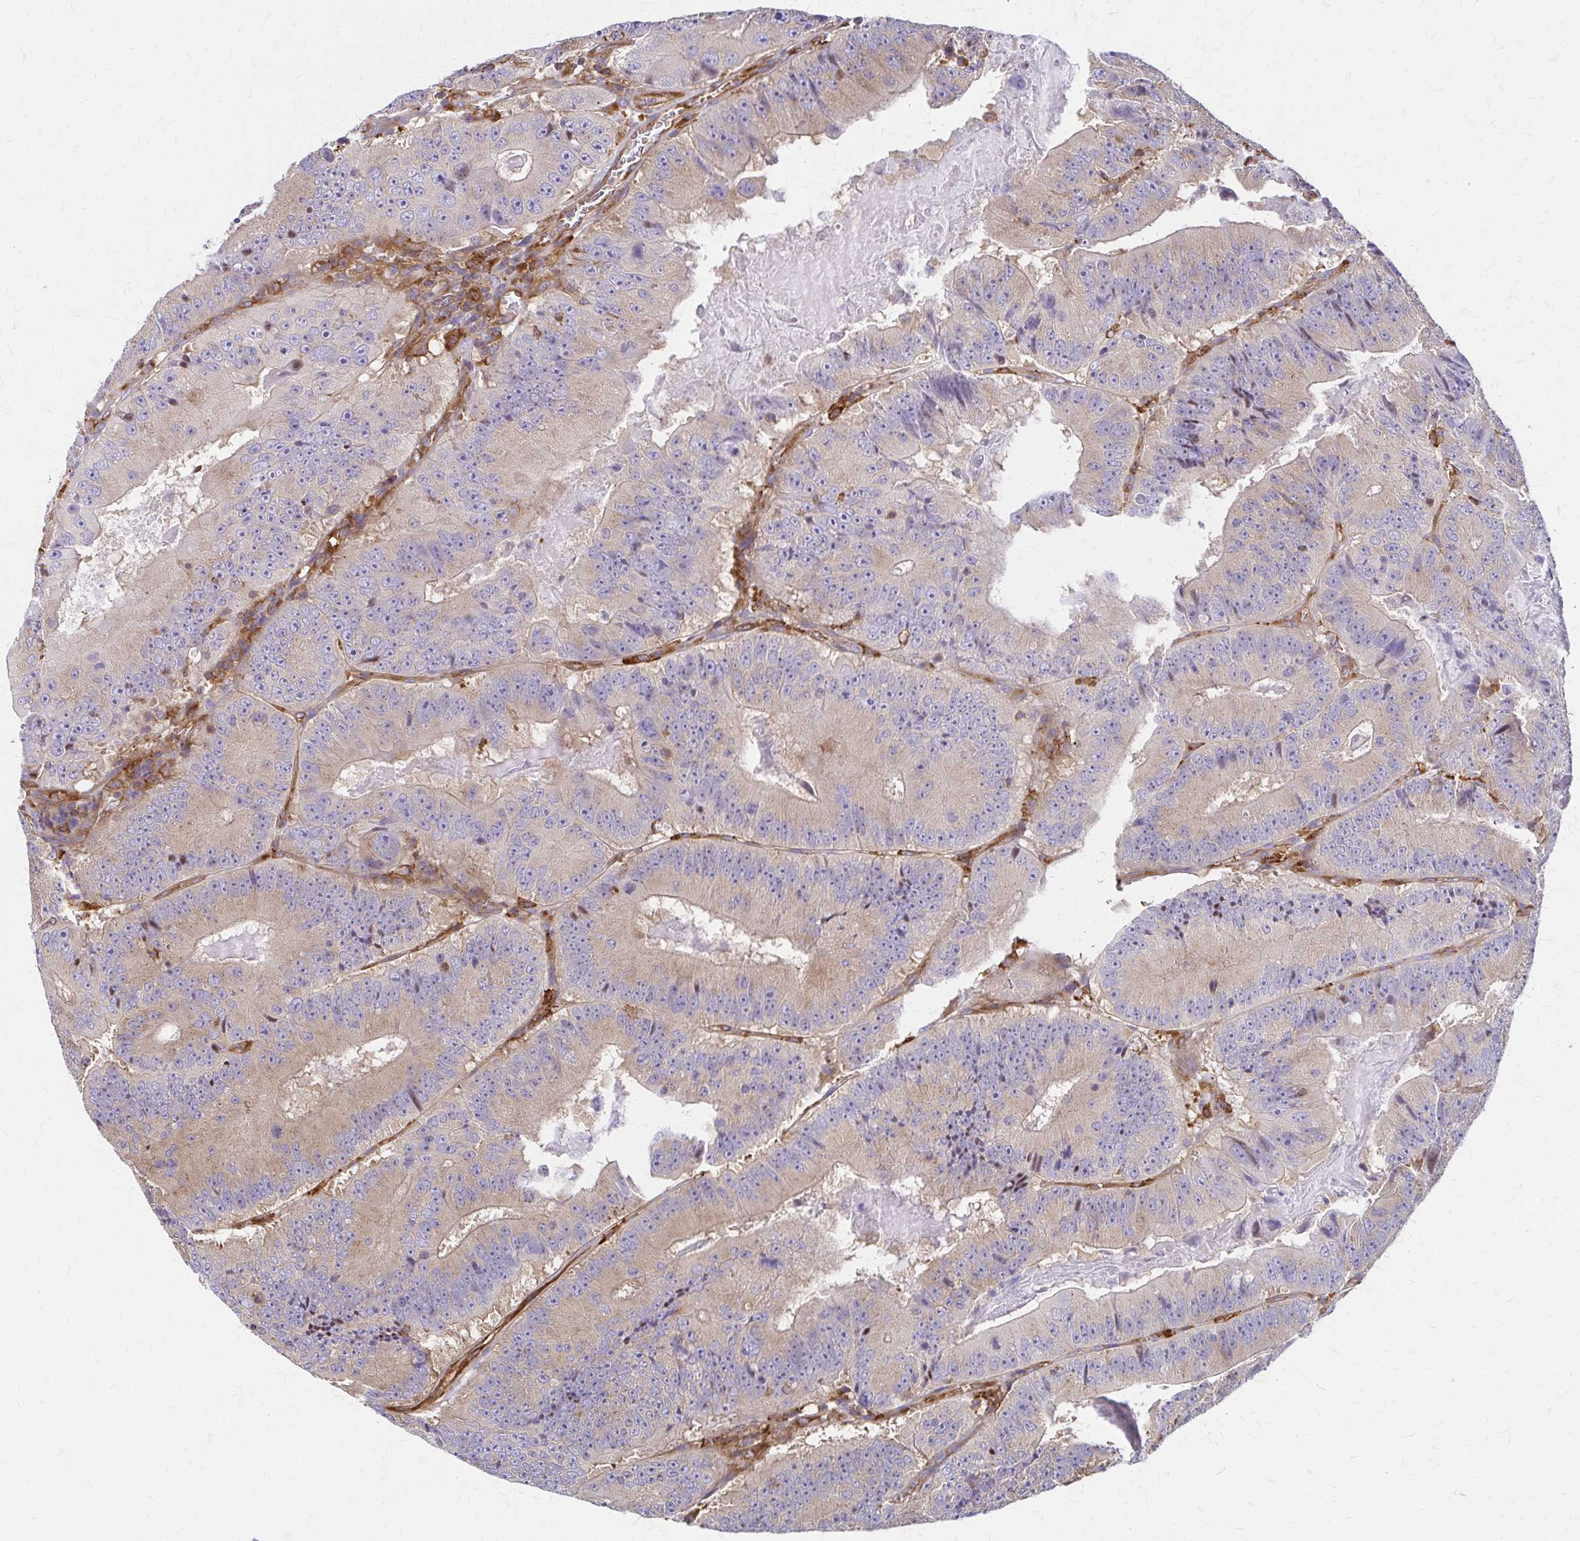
{"staining": {"intensity": "moderate", "quantity": "25%-75%", "location": "cytoplasmic/membranous"}, "tissue": "colorectal cancer", "cell_type": "Tumor cells", "image_type": "cancer", "snomed": [{"axis": "morphology", "description": "Adenocarcinoma, NOS"}, {"axis": "topography", "description": "Colon"}], "caption": "Colorectal cancer (adenocarcinoma) tissue demonstrates moderate cytoplasmic/membranous positivity in approximately 25%-75% of tumor cells", "gene": "WASF2", "patient": {"sex": "female", "age": 86}}